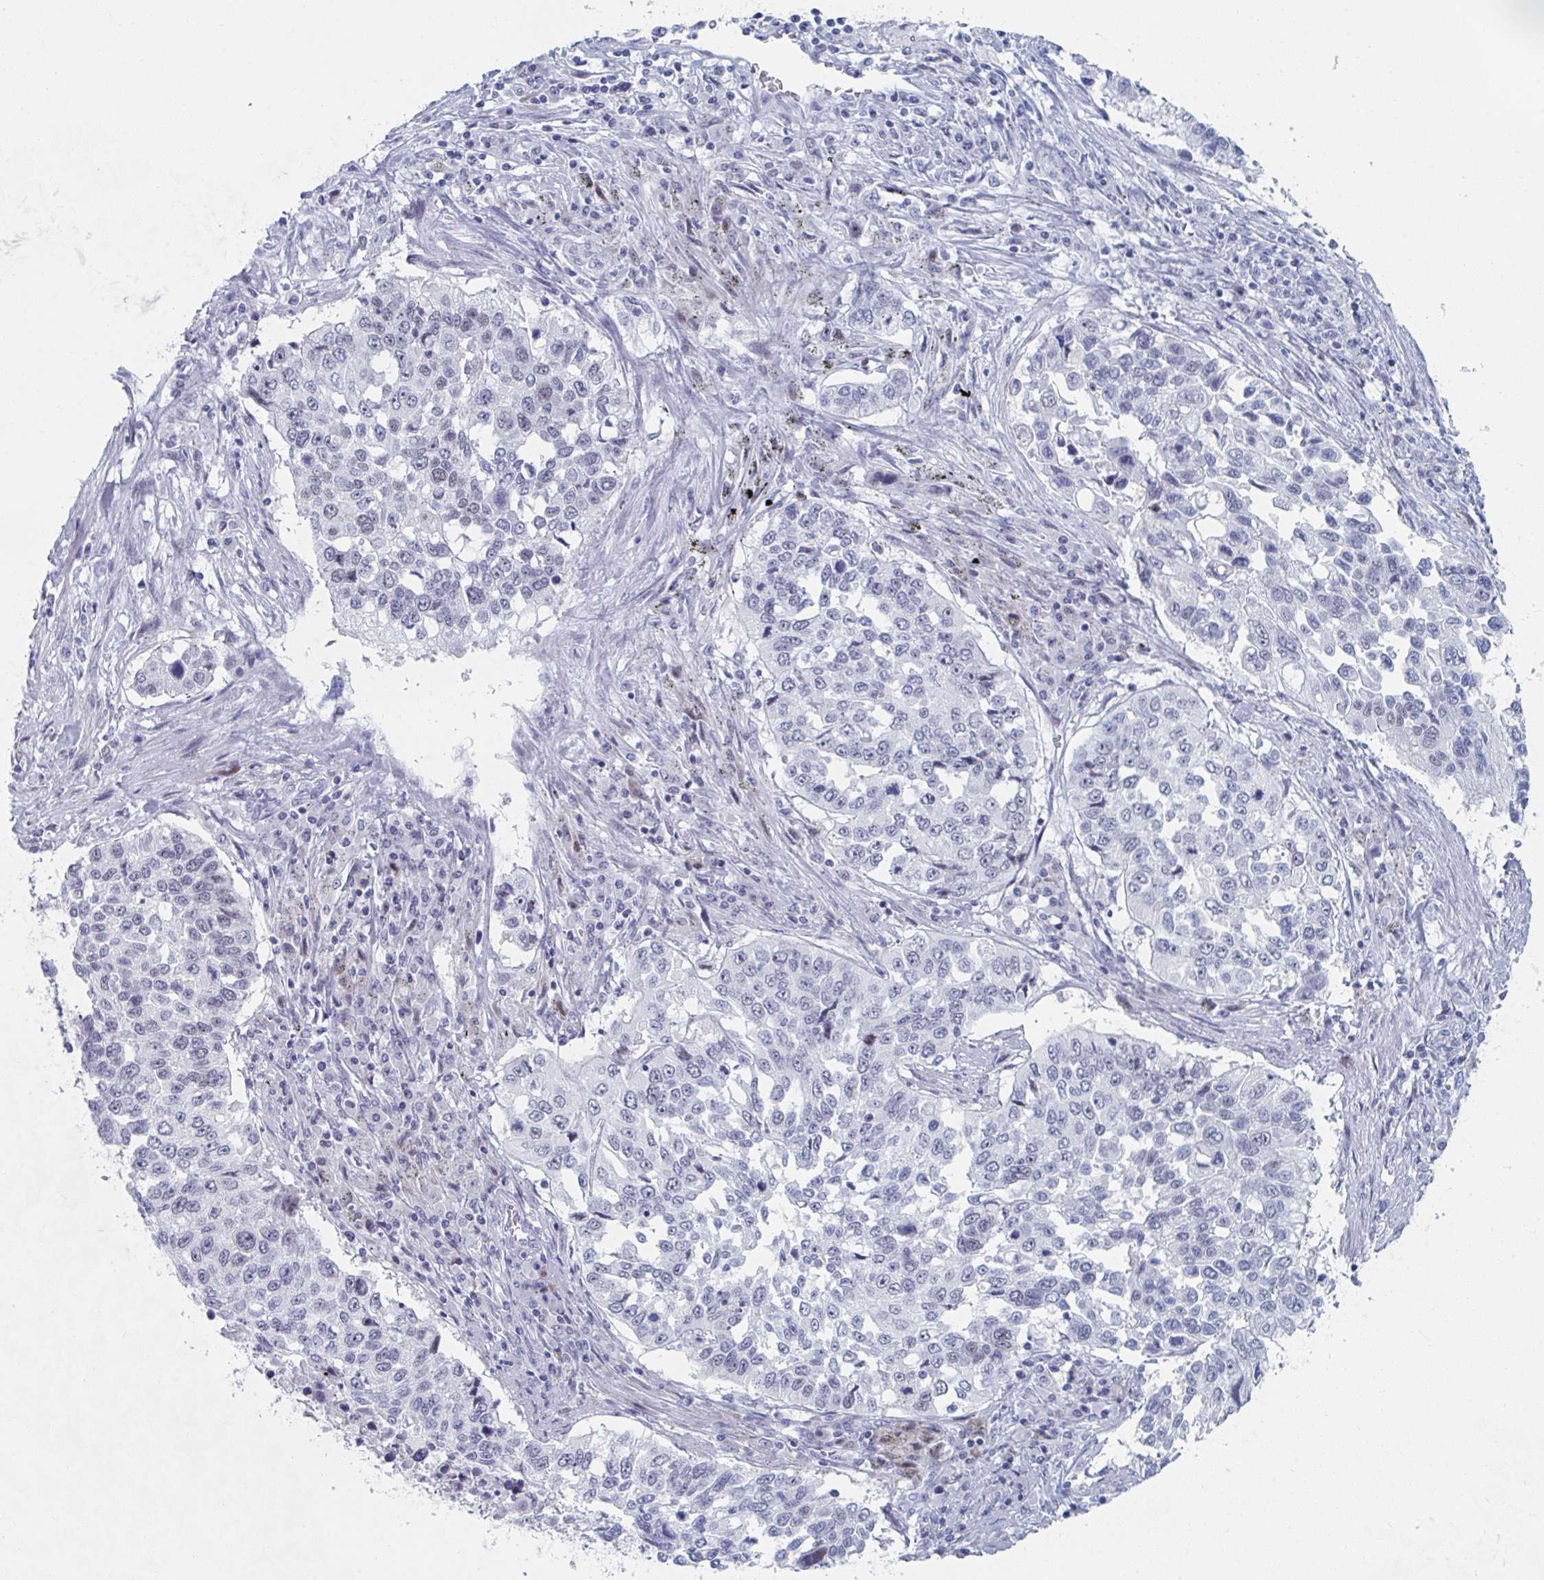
{"staining": {"intensity": "negative", "quantity": "none", "location": "none"}, "tissue": "lung cancer", "cell_type": "Tumor cells", "image_type": "cancer", "snomed": [{"axis": "morphology", "description": "Squamous cell carcinoma, NOS"}, {"axis": "topography", "description": "Lung"}], "caption": "DAB (3,3'-diaminobenzidine) immunohistochemical staining of human squamous cell carcinoma (lung) reveals no significant staining in tumor cells. (Brightfield microscopy of DAB immunohistochemistry (IHC) at high magnification).", "gene": "NR1H2", "patient": {"sex": "male", "age": 62}}